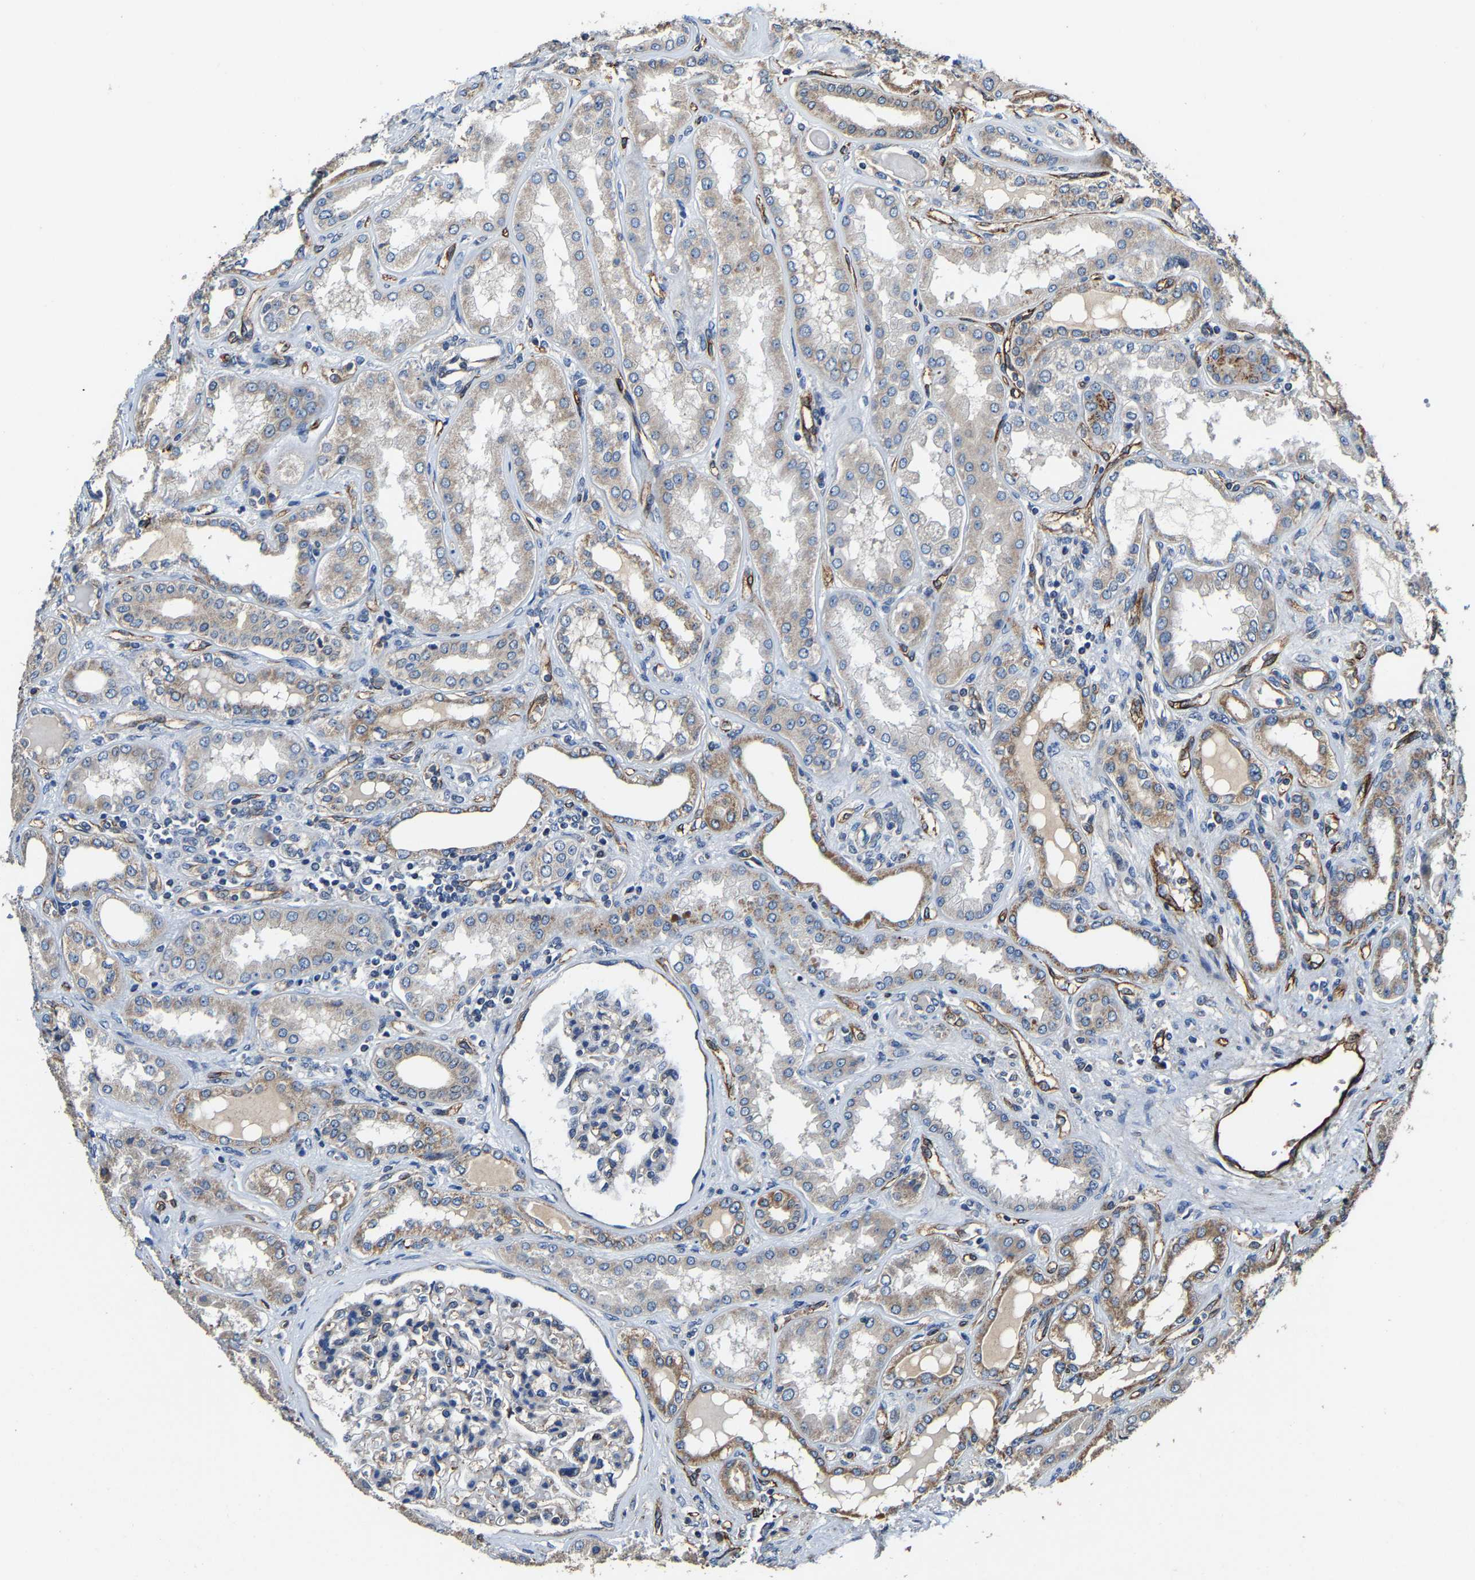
{"staining": {"intensity": "moderate", "quantity": "<25%", "location": "cytoplasmic/membranous"}, "tissue": "kidney", "cell_type": "Cells in glomeruli", "image_type": "normal", "snomed": [{"axis": "morphology", "description": "Normal tissue, NOS"}, {"axis": "topography", "description": "Kidney"}], "caption": "Immunohistochemical staining of benign human kidney displays low levels of moderate cytoplasmic/membranous staining in about <25% of cells in glomeruli. (brown staining indicates protein expression, while blue staining denotes nuclei).", "gene": "GFRA3", "patient": {"sex": "female", "age": 56}}